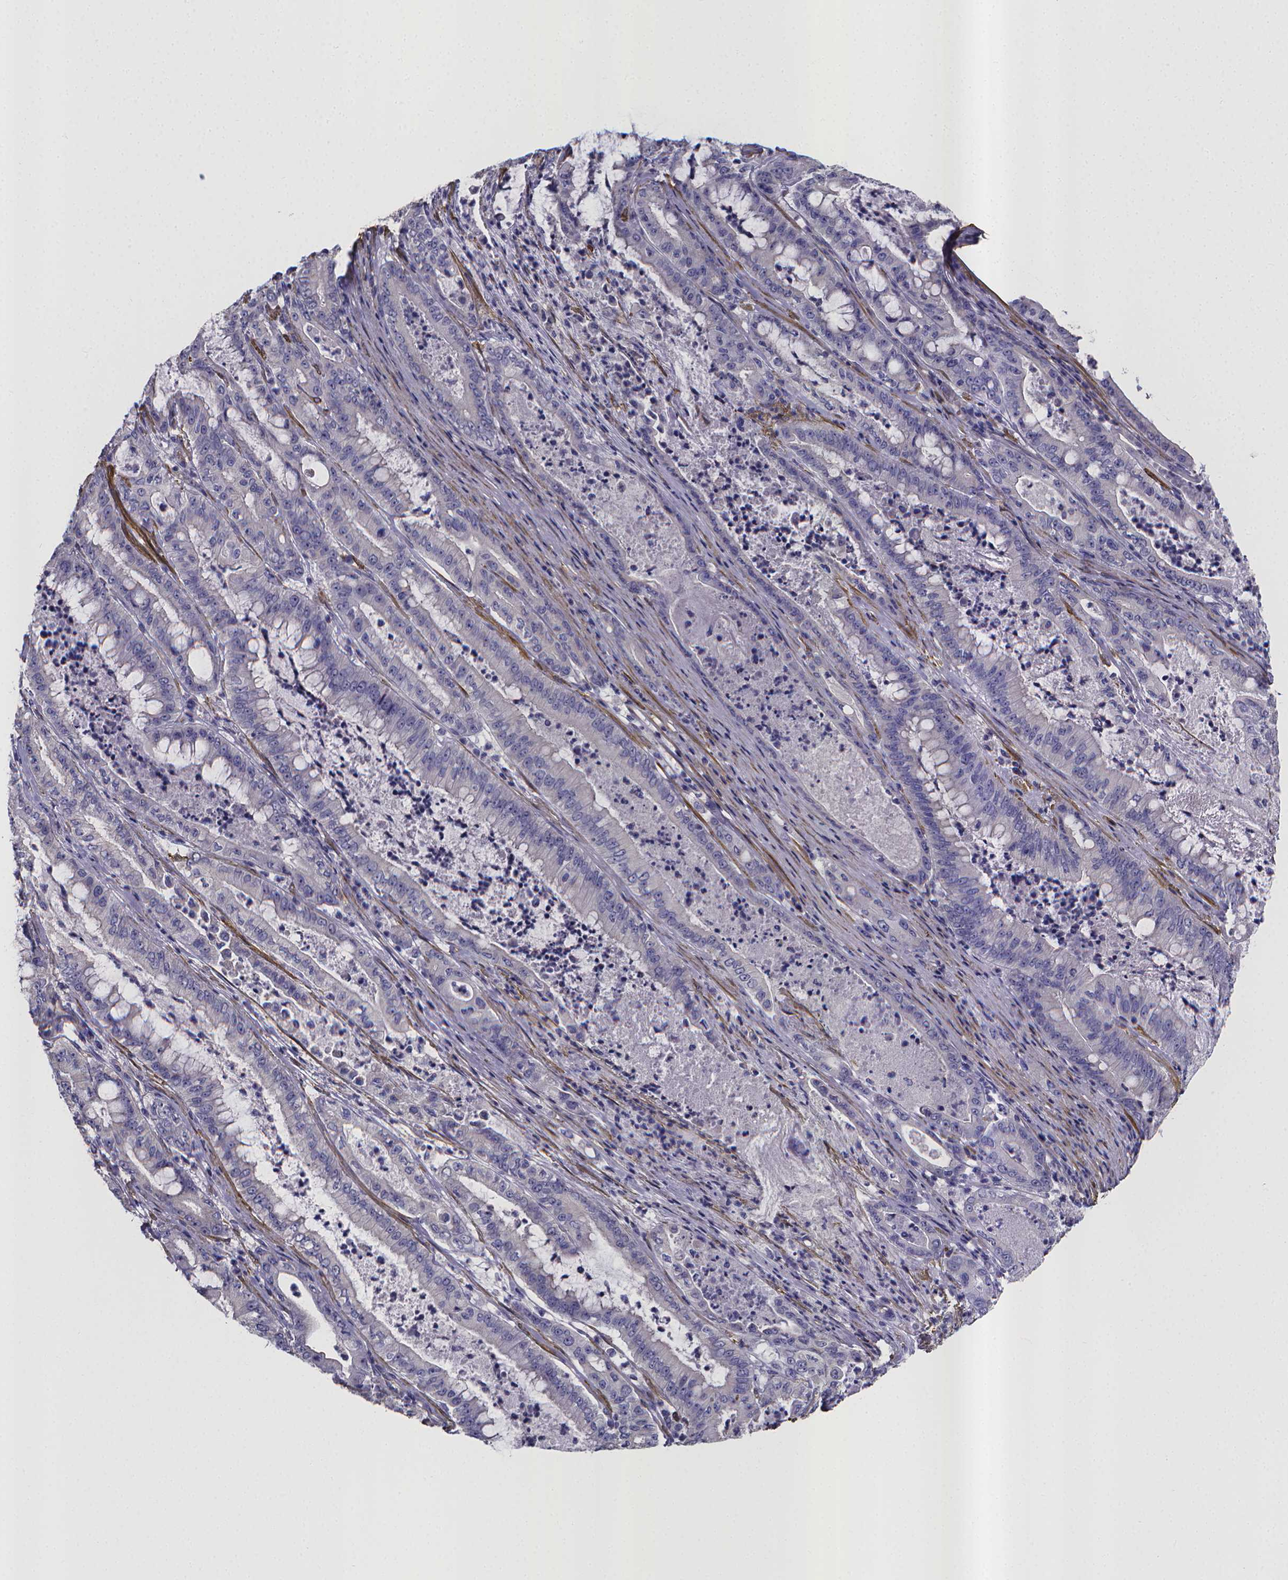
{"staining": {"intensity": "negative", "quantity": "none", "location": "none"}, "tissue": "pancreatic cancer", "cell_type": "Tumor cells", "image_type": "cancer", "snomed": [{"axis": "morphology", "description": "Adenocarcinoma, NOS"}, {"axis": "topography", "description": "Pancreas"}], "caption": "A micrograph of pancreatic cancer (adenocarcinoma) stained for a protein displays no brown staining in tumor cells.", "gene": "RERG", "patient": {"sex": "male", "age": 71}}